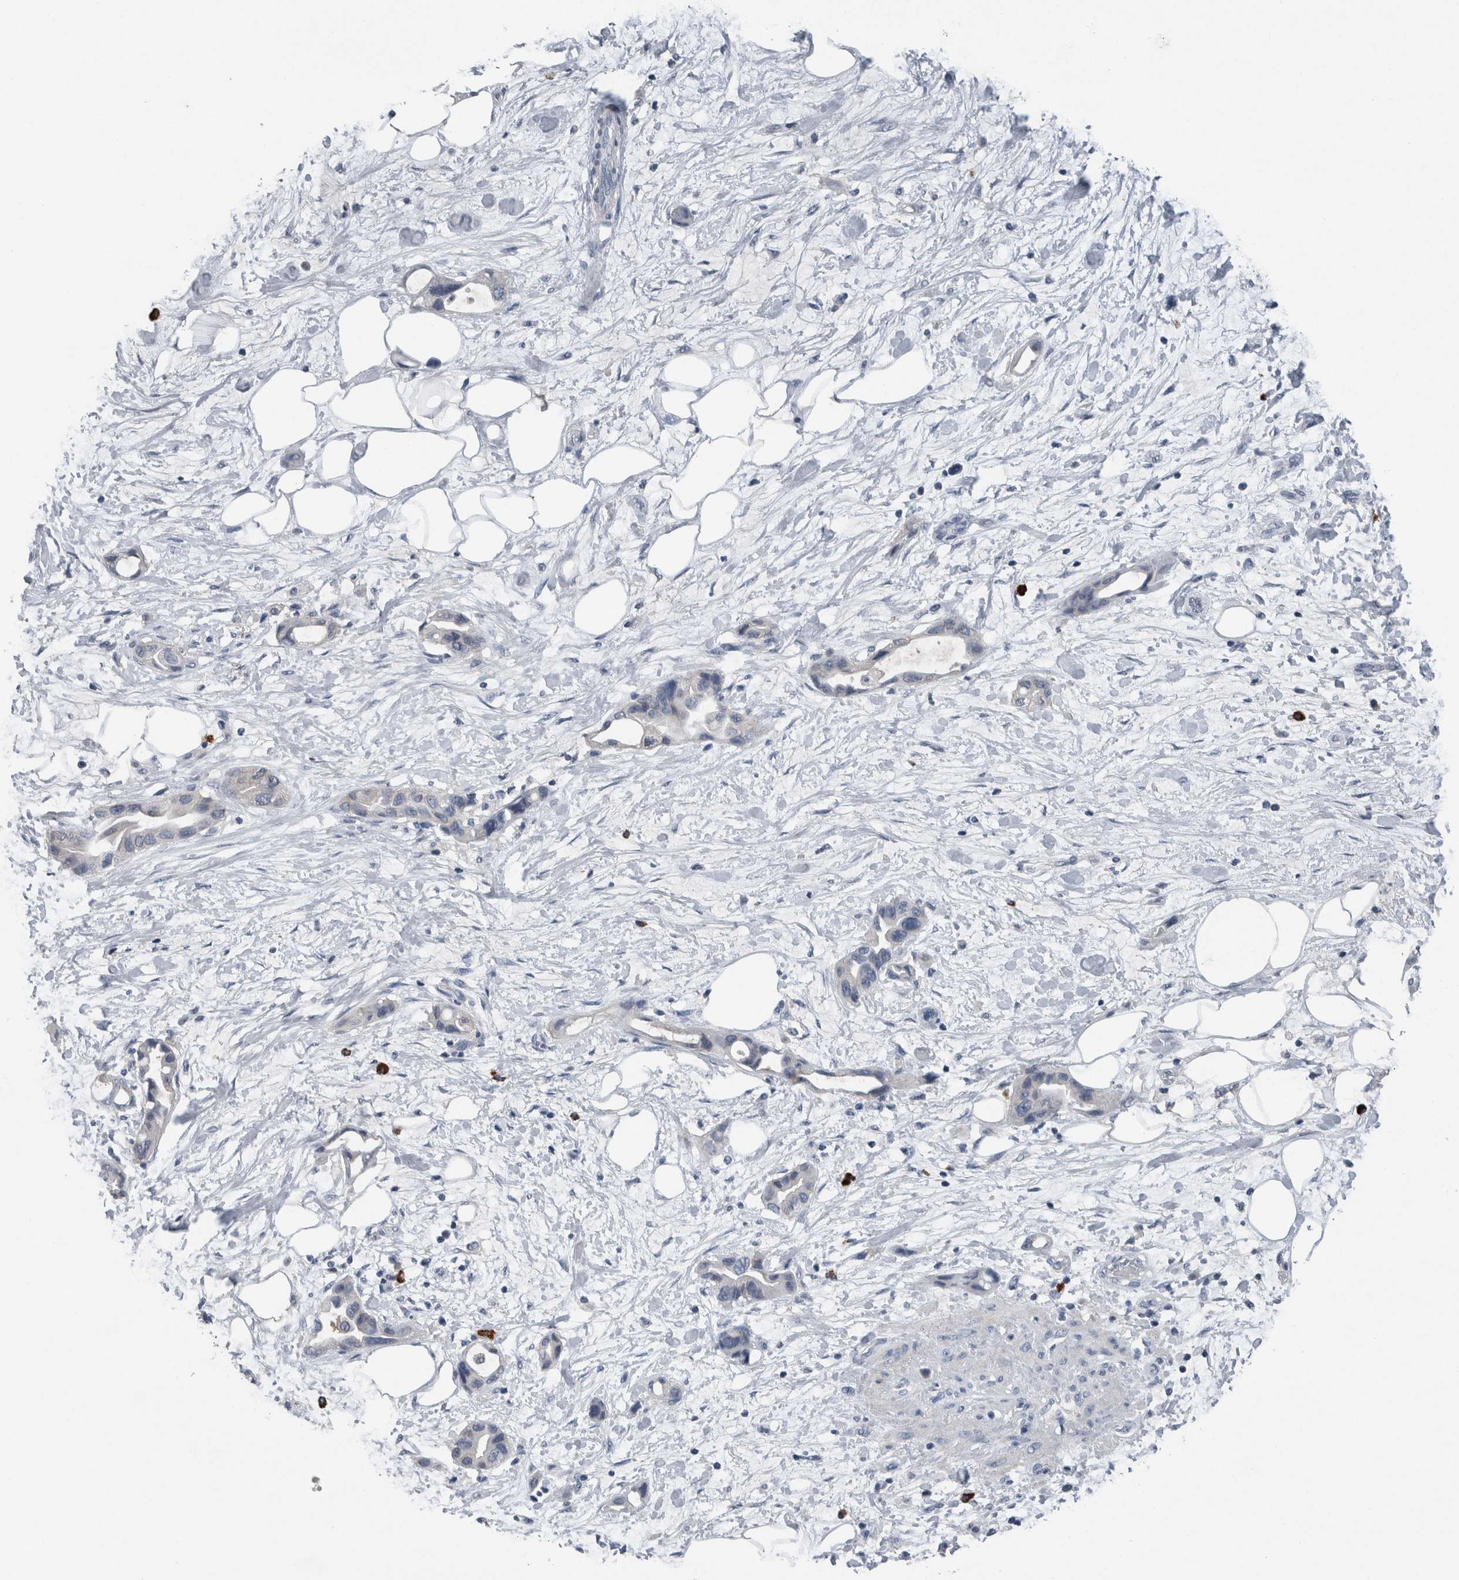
{"staining": {"intensity": "negative", "quantity": "none", "location": "none"}, "tissue": "pancreatic cancer", "cell_type": "Tumor cells", "image_type": "cancer", "snomed": [{"axis": "morphology", "description": "Adenocarcinoma, NOS"}, {"axis": "topography", "description": "Pancreas"}], "caption": "IHC of pancreatic cancer (adenocarcinoma) demonstrates no positivity in tumor cells.", "gene": "CRNN", "patient": {"sex": "female", "age": 57}}